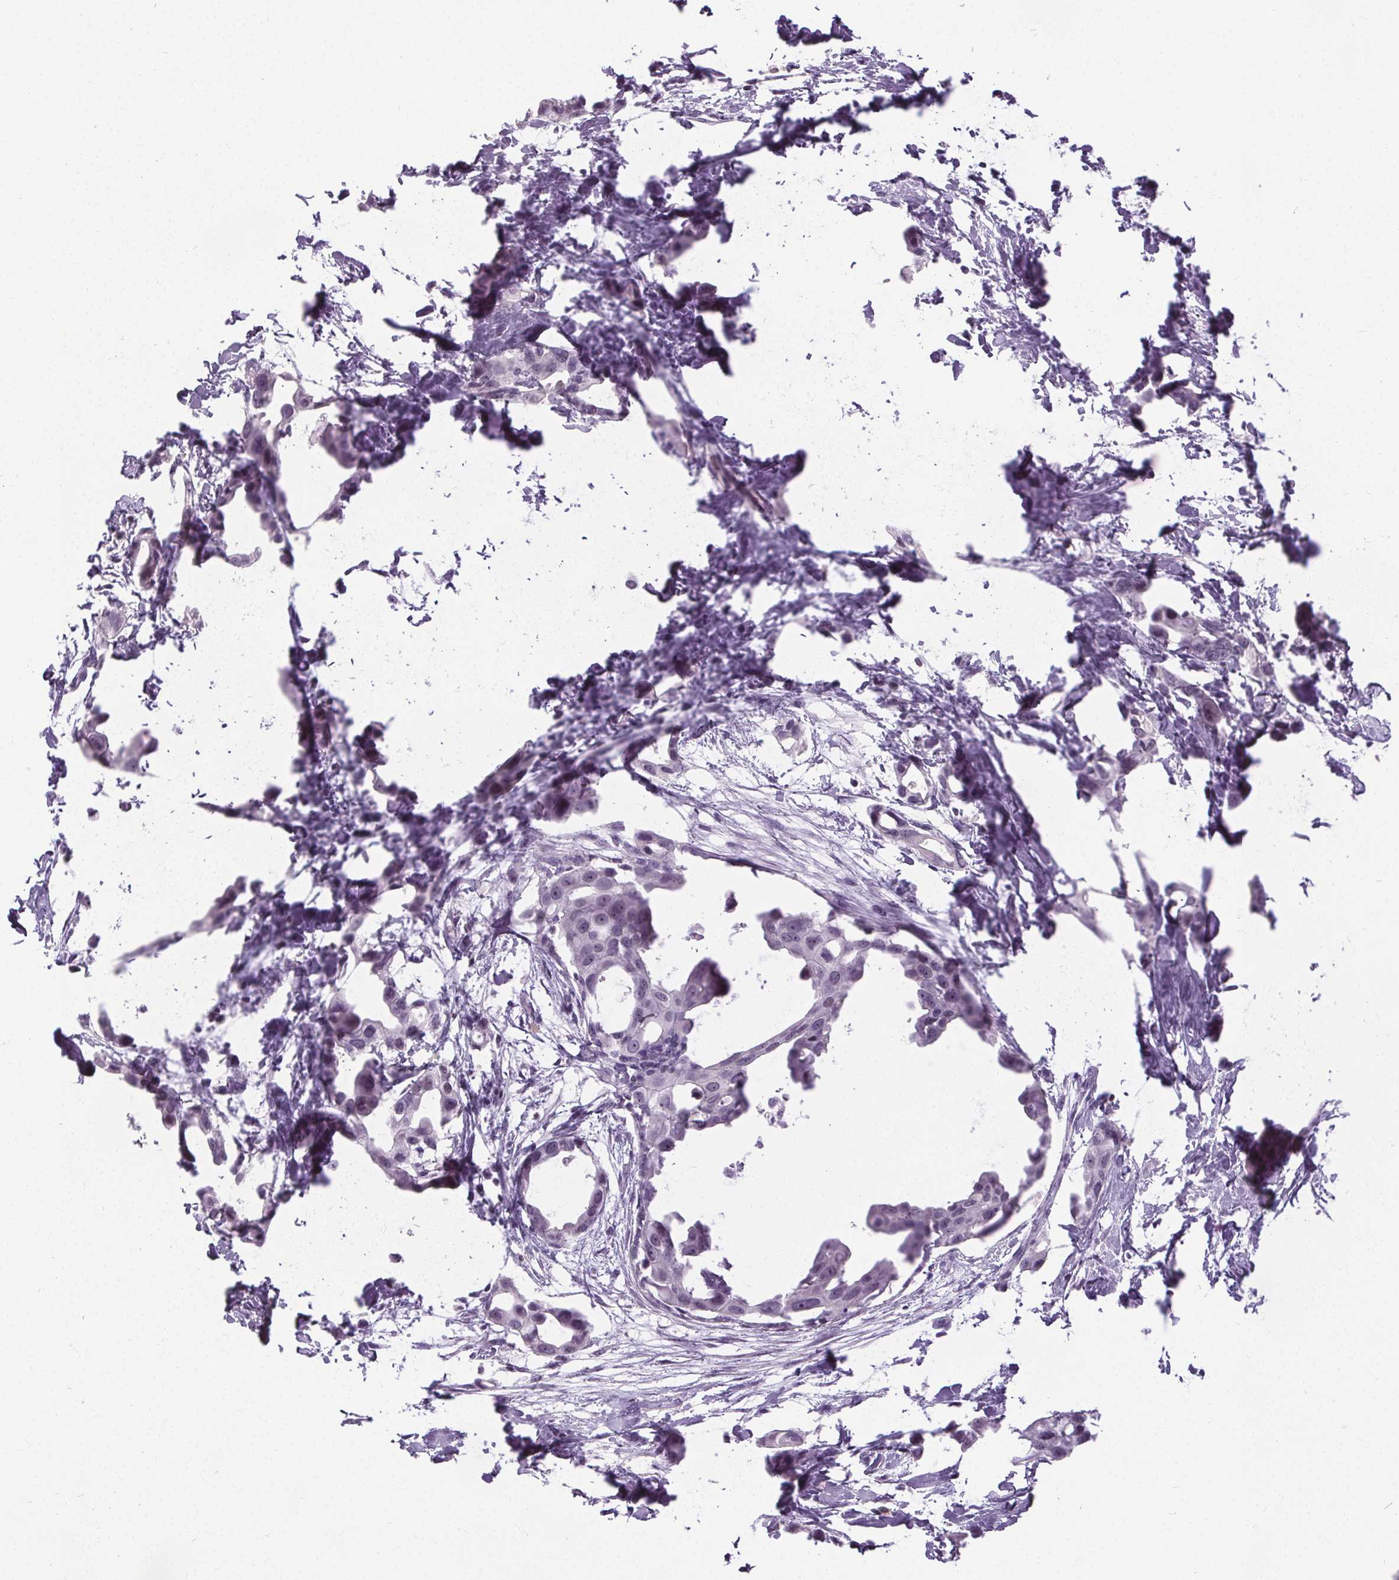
{"staining": {"intensity": "weak", "quantity": "<25%", "location": "nuclear"}, "tissue": "breast cancer", "cell_type": "Tumor cells", "image_type": "cancer", "snomed": [{"axis": "morphology", "description": "Duct carcinoma"}, {"axis": "topography", "description": "Breast"}], "caption": "A photomicrograph of human breast cancer is negative for staining in tumor cells. The staining was performed using DAB to visualize the protein expression in brown, while the nuclei were stained in blue with hematoxylin (Magnification: 20x).", "gene": "TMEM240", "patient": {"sex": "female", "age": 38}}